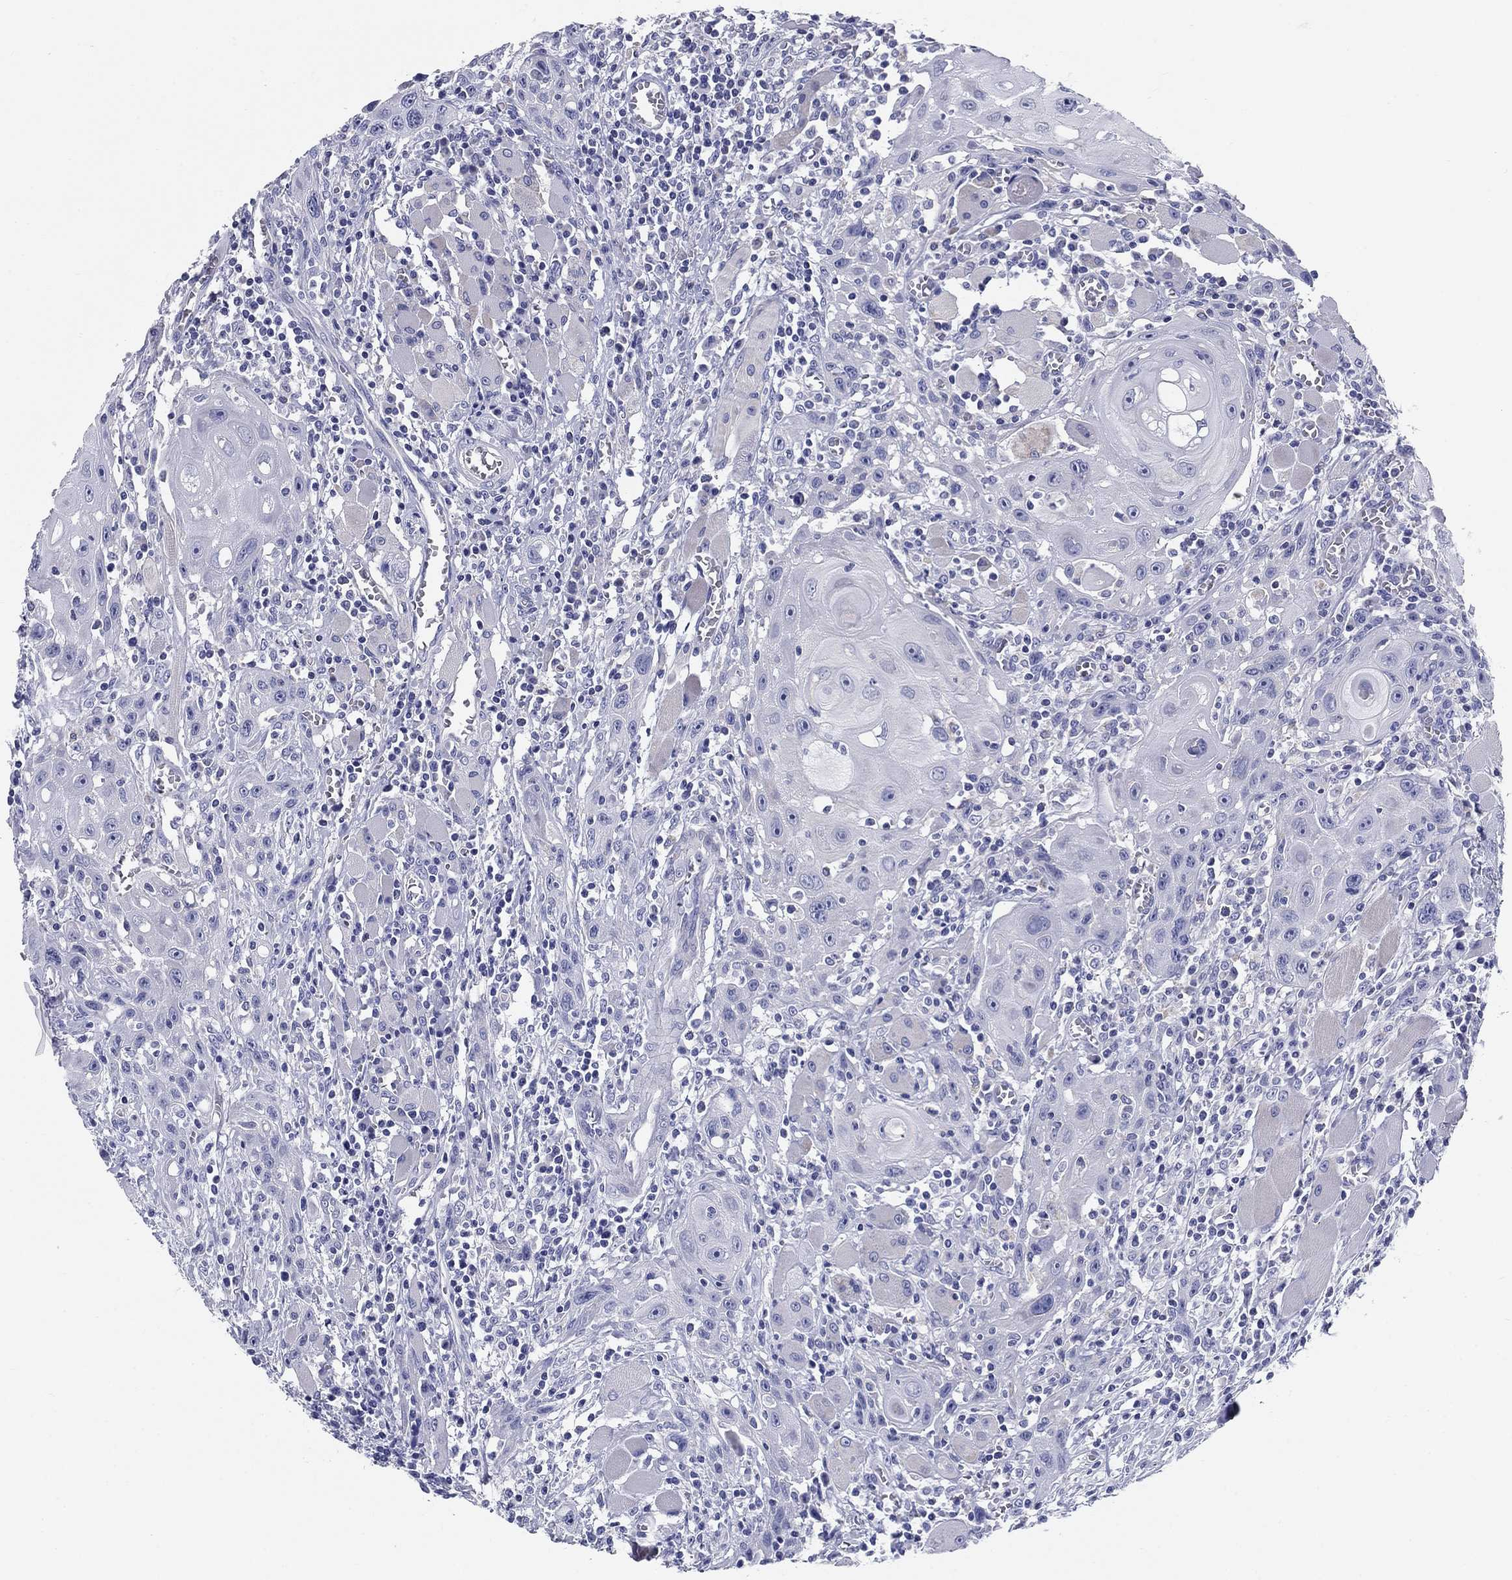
{"staining": {"intensity": "negative", "quantity": "none", "location": "none"}, "tissue": "head and neck cancer", "cell_type": "Tumor cells", "image_type": "cancer", "snomed": [{"axis": "morphology", "description": "Normal tissue, NOS"}, {"axis": "morphology", "description": "Squamous cell carcinoma, NOS"}, {"axis": "topography", "description": "Oral tissue"}, {"axis": "topography", "description": "Head-Neck"}], "caption": "The micrograph displays no staining of tumor cells in squamous cell carcinoma (head and neck).", "gene": "UPB1", "patient": {"sex": "male", "age": 71}}